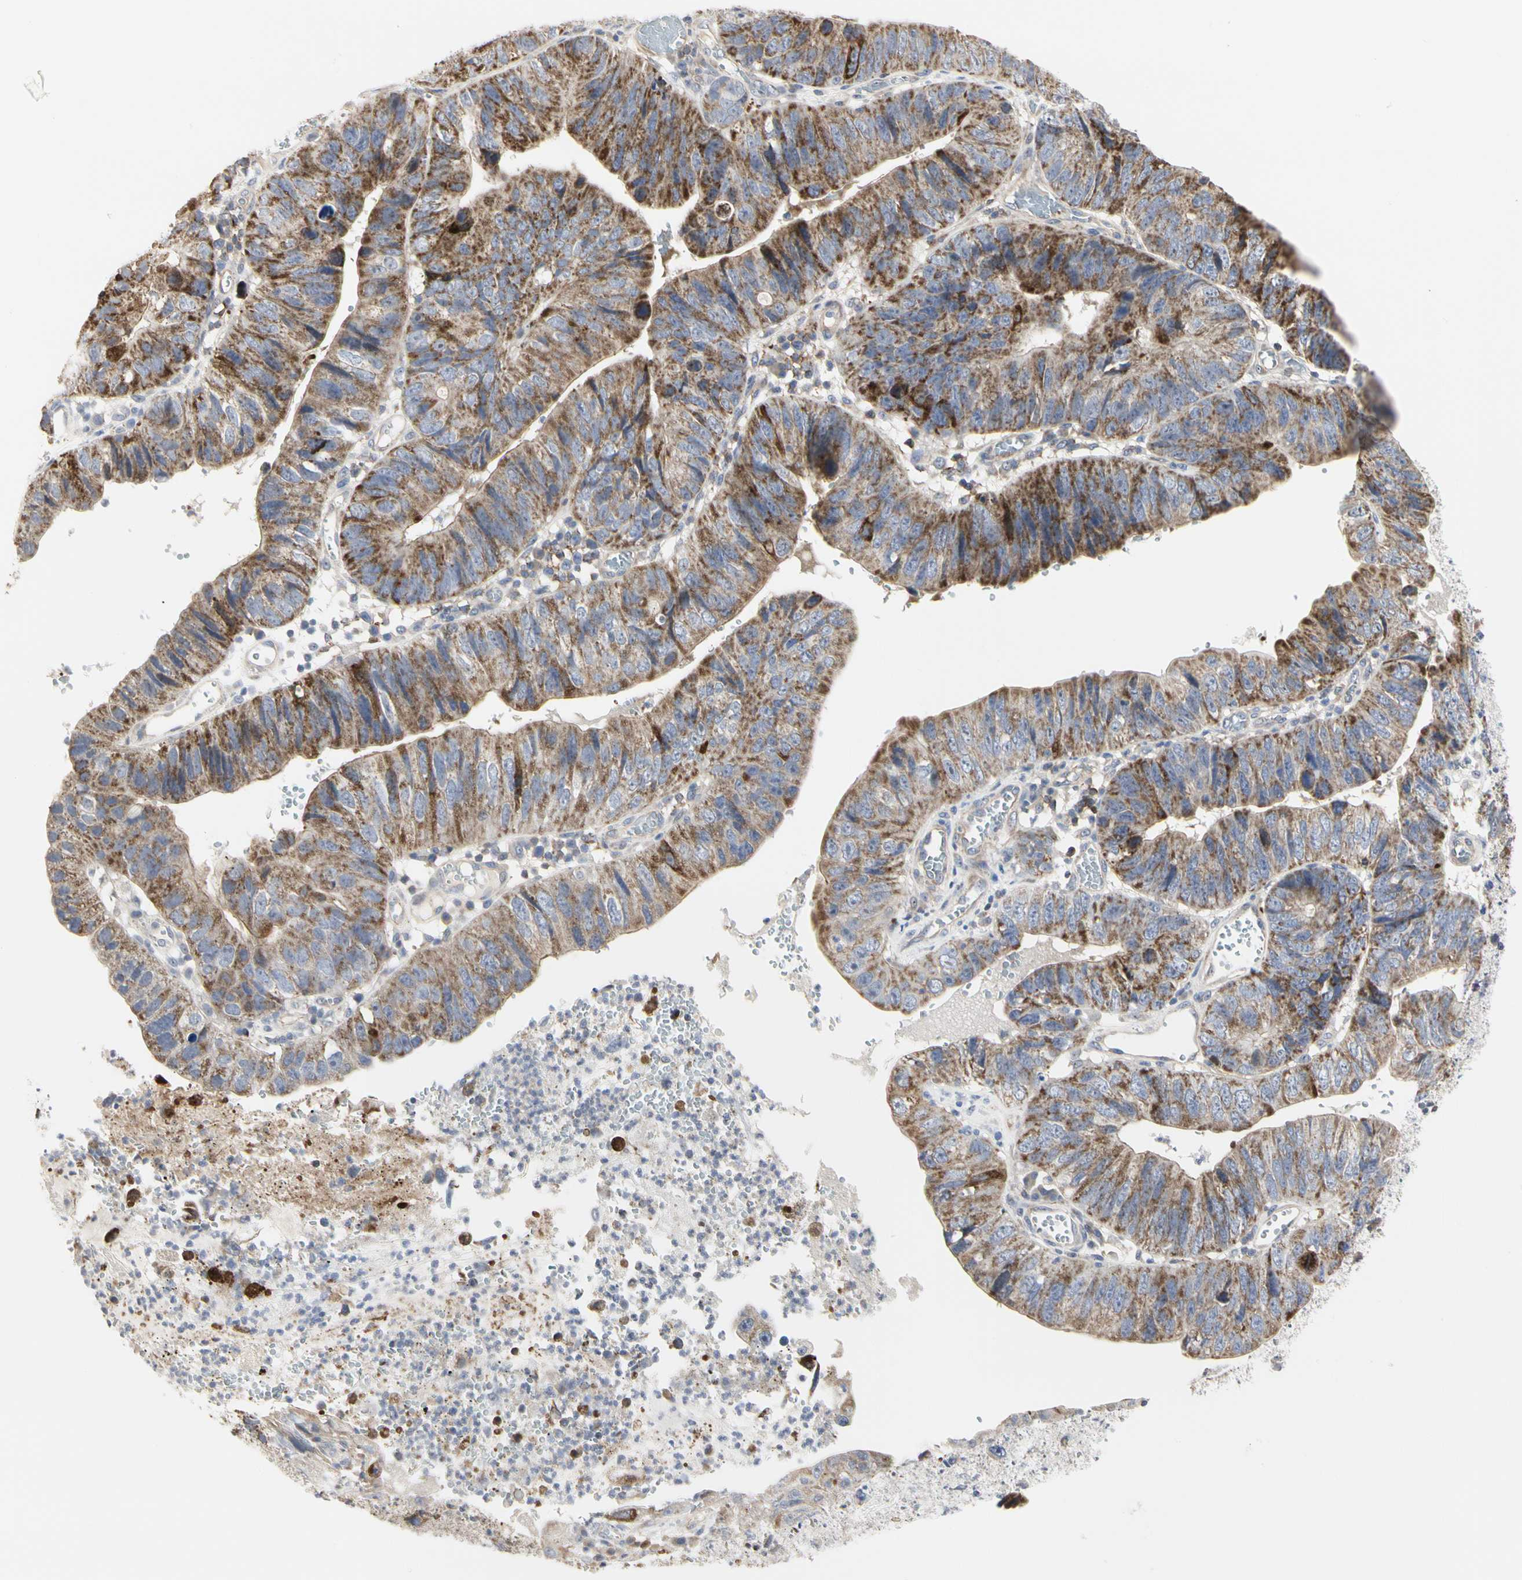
{"staining": {"intensity": "moderate", "quantity": ">75%", "location": "cytoplasmic/membranous"}, "tissue": "stomach cancer", "cell_type": "Tumor cells", "image_type": "cancer", "snomed": [{"axis": "morphology", "description": "Adenocarcinoma, NOS"}, {"axis": "topography", "description": "Stomach"}], "caption": "A high-resolution photomicrograph shows IHC staining of stomach cancer, which displays moderate cytoplasmic/membranous staining in about >75% of tumor cells.", "gene": "SHANK2", "patient": {"sex": "male", "age": 59}}